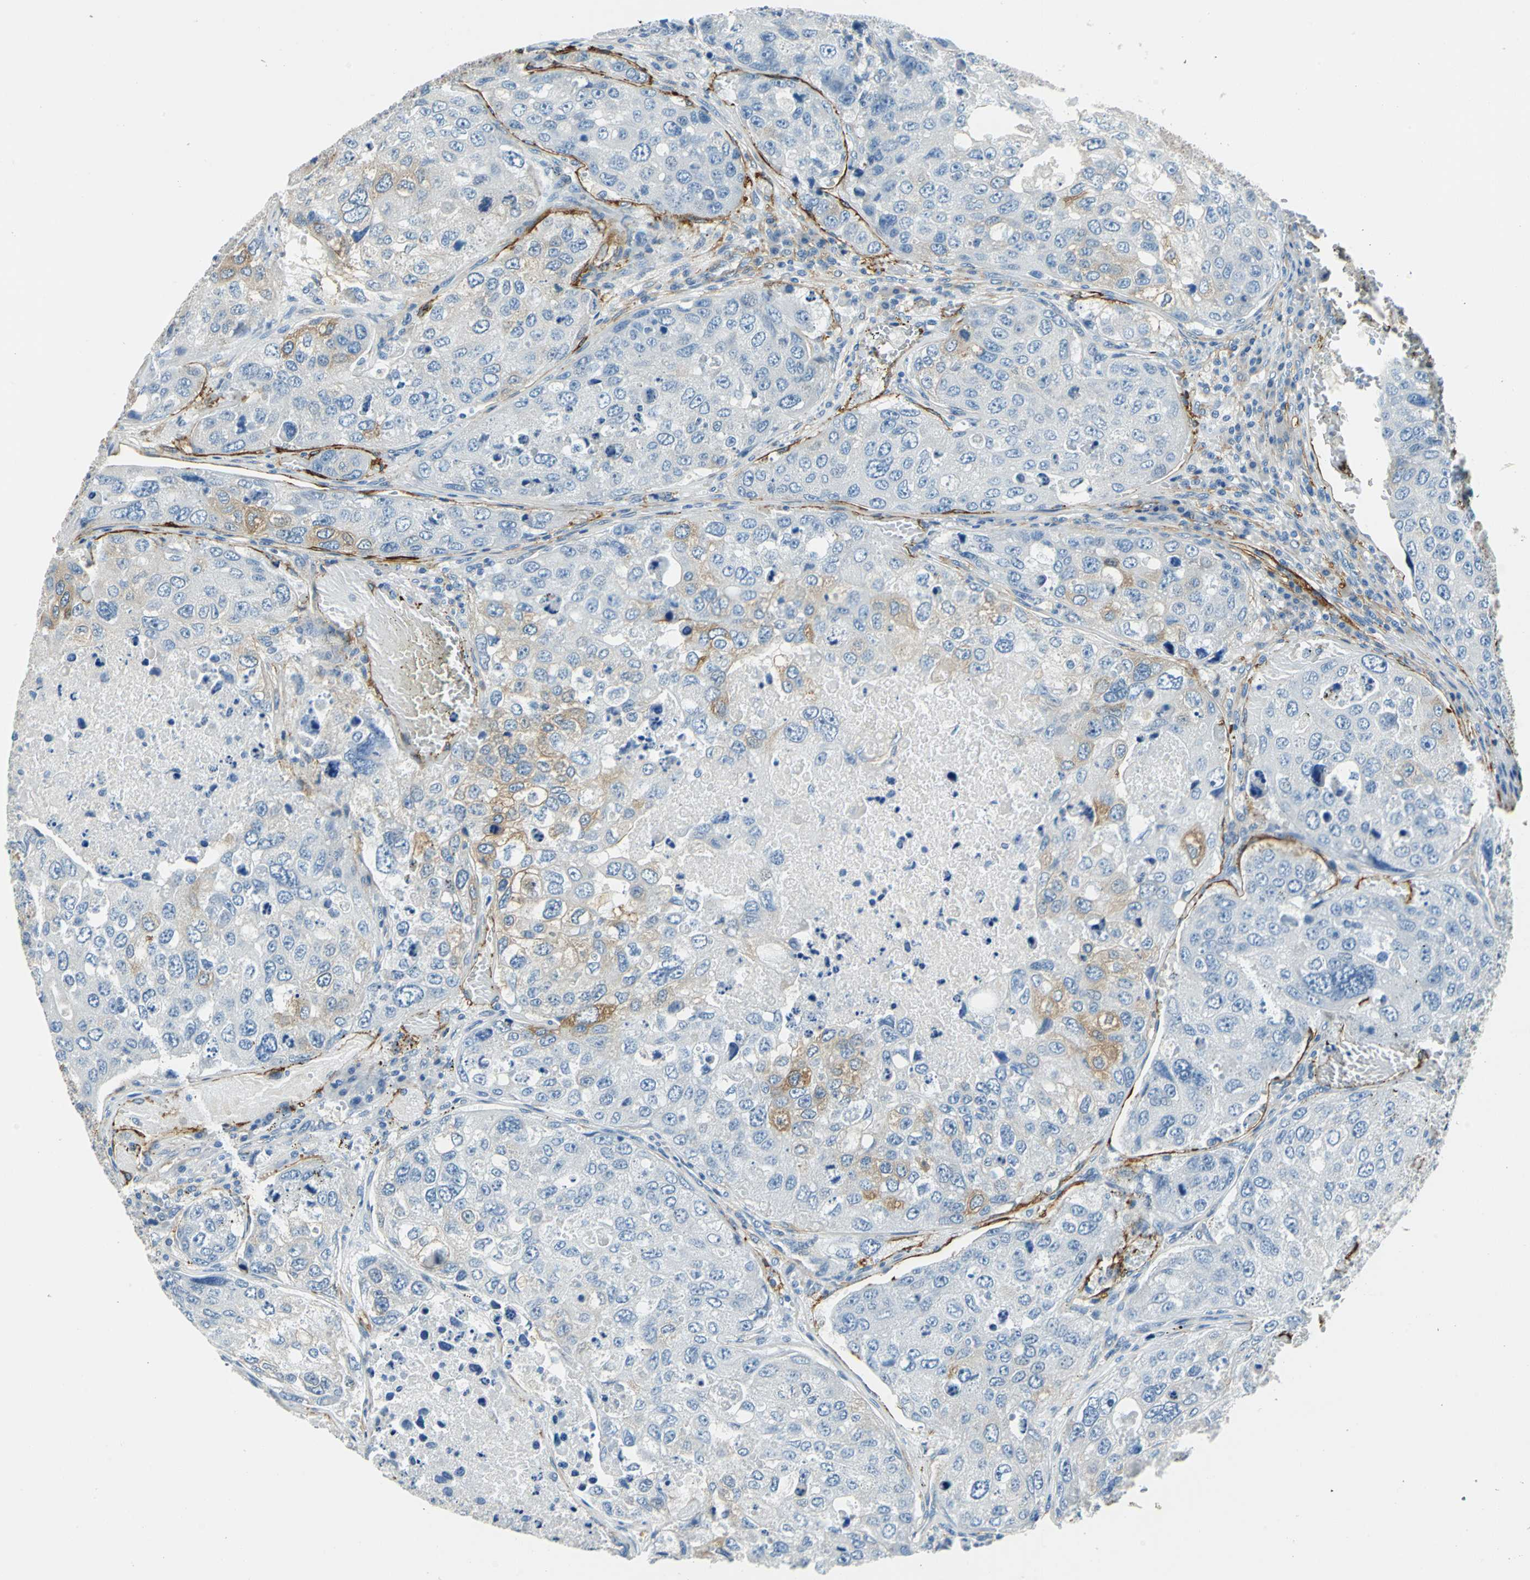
{"staining": {"intensity": "moderate", "quantity": "<25%", "location": "cytoplasmic/membranous"}, "tissue": "urothelial cancer", "cell_type": "Tumor cells", "image_type": "cancer", "snomed": [{"axis": "morphology", "description": "Urothelial carcinoma, High grade"}, {"axis": "topography", "description": "Lymph node"}, {"axis": "topography", "description": "Urinary bladder"}], "caption": "A photomicrograph showing moderate cytoplasmic/membranous staining in about <25% of tumor cells in high-grade urothelial carcinoma, as visualized by brown immunohistochemical staining.", "gene": "AKAP12", "patient": {"sex": "male", "age": 51}}